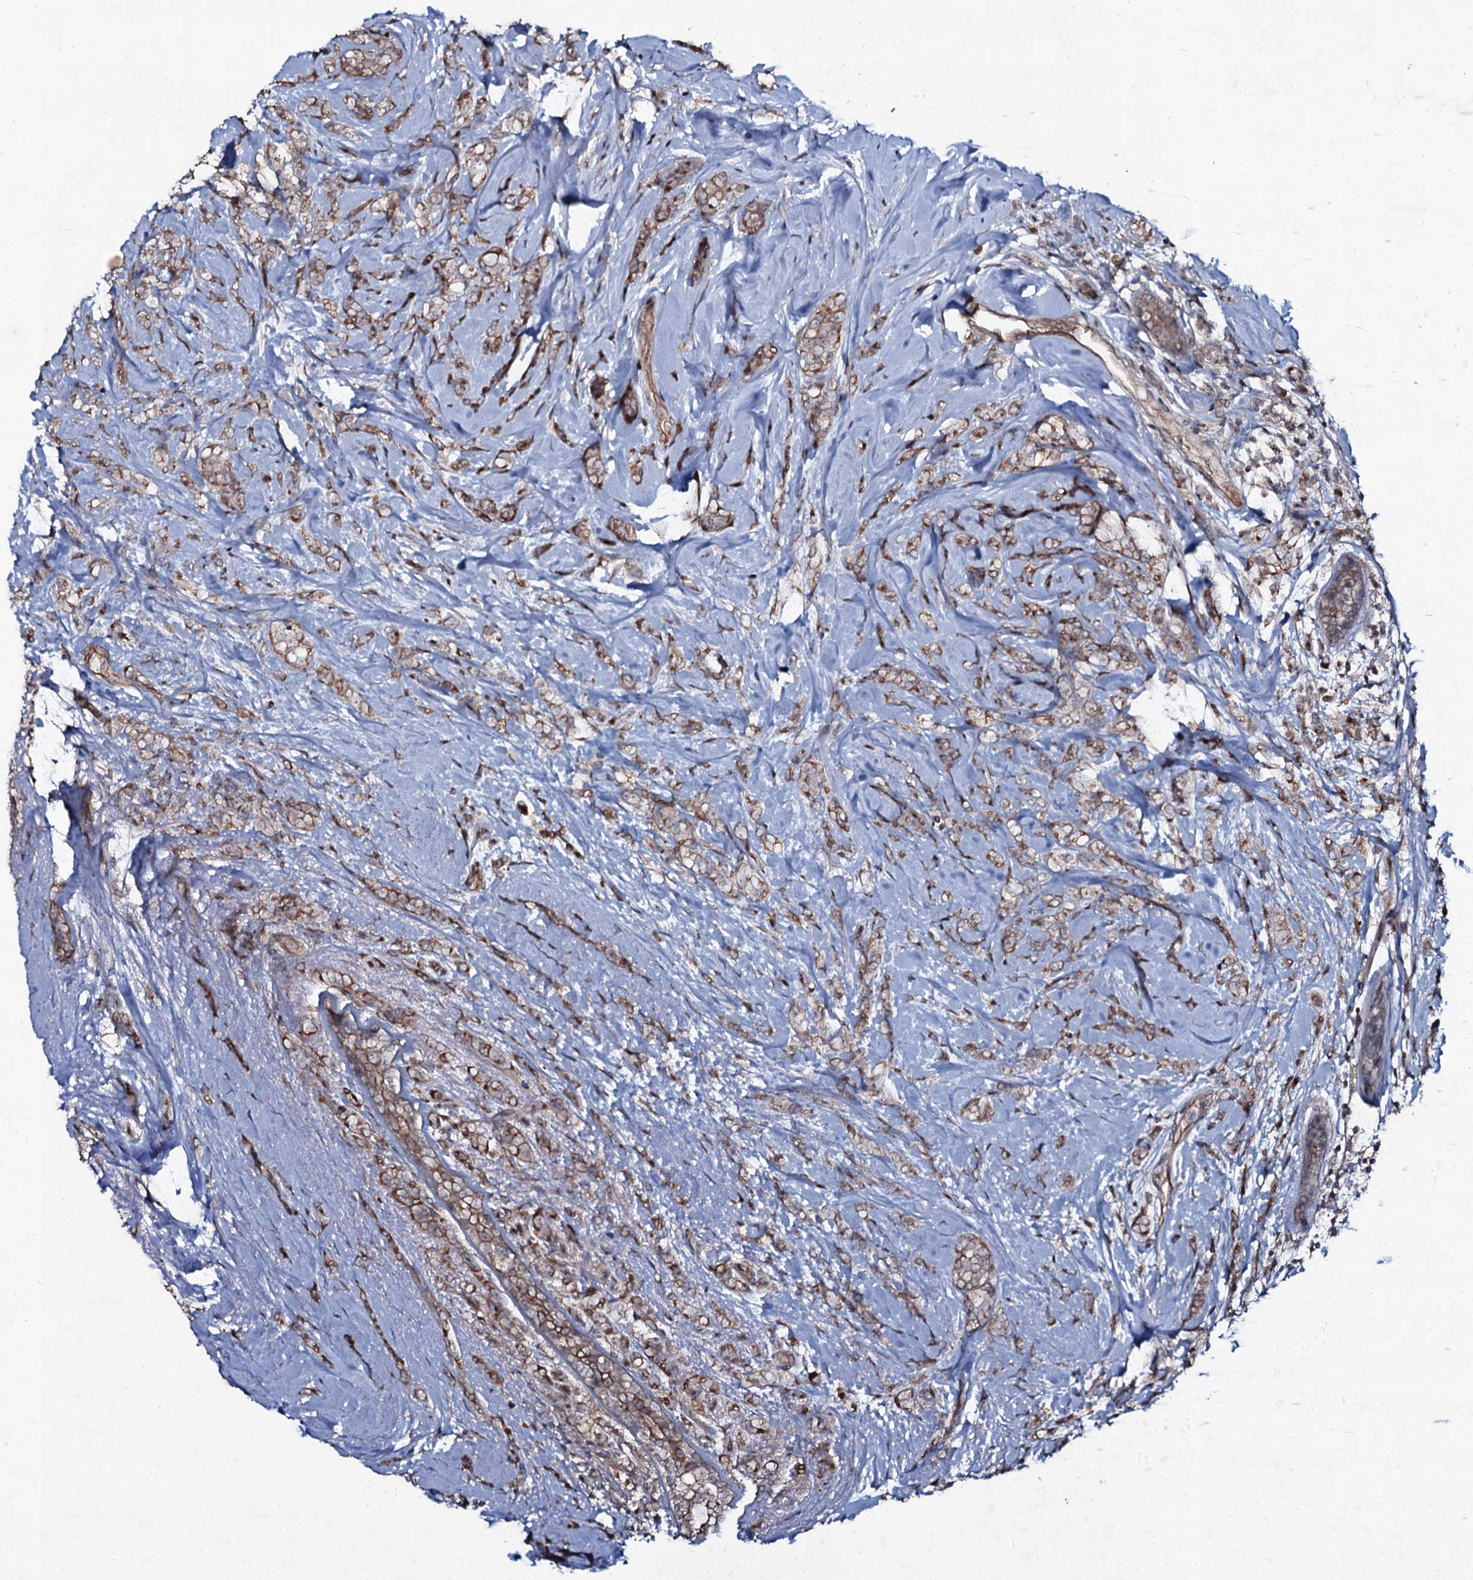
{"staining": {"intensity": "moderate", "quantity": ">75%", "location": "cytoplasmic/membranous"}, "tissue": "breast cancer", "cell_type": "Tumor cells", "image_type": "cancer", "snomed": [{"axis": "morphology", "description": "Lobular carcinoma"}, {"axis": "topography", "description": "Breast"}], "caption": "Tumor cells exhibit moderate cytoplasmic/membranous expression in about >75% of cells in breast lobular carcinoma.", "gene": "SNAP23", "patient": {"sex": "female", "age": 58}}